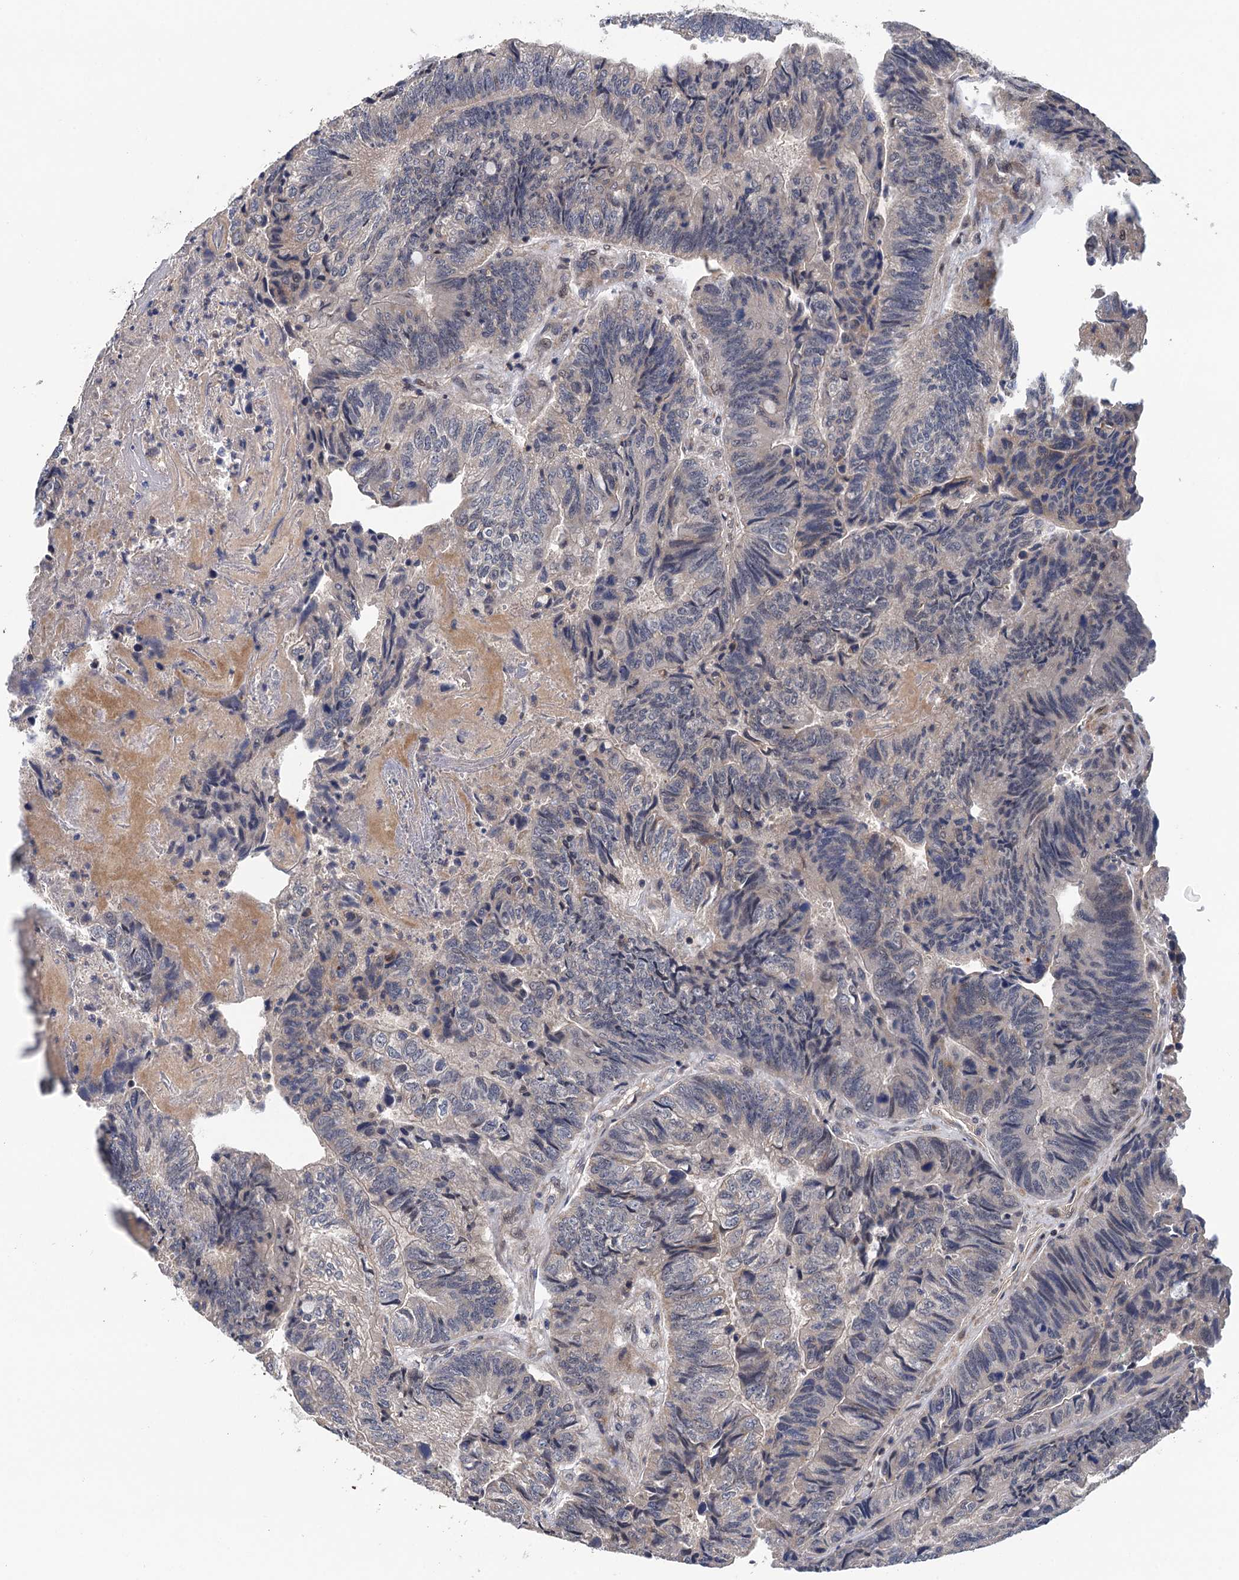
{"staining": {"intensity": "negative", "quantity": "none", "location": "none"}, "tissue": "colorectal cancer", "cell_type": "Tumor cells", "image_type": "cancer", "snomed": [{"axis": "morphology", "description": "Adenocarcinoma, NOS"}, {"axis": "topography", "description": "Colon"}], "caption": "A high-resolution micrograph shows immunohistochemistry staining of colorectal cancer (adenocarcinoma), which exhibits no significant staining in tumor cells.", "gene": "MDM1", "patient": {"sex": "female", "age": 67}}